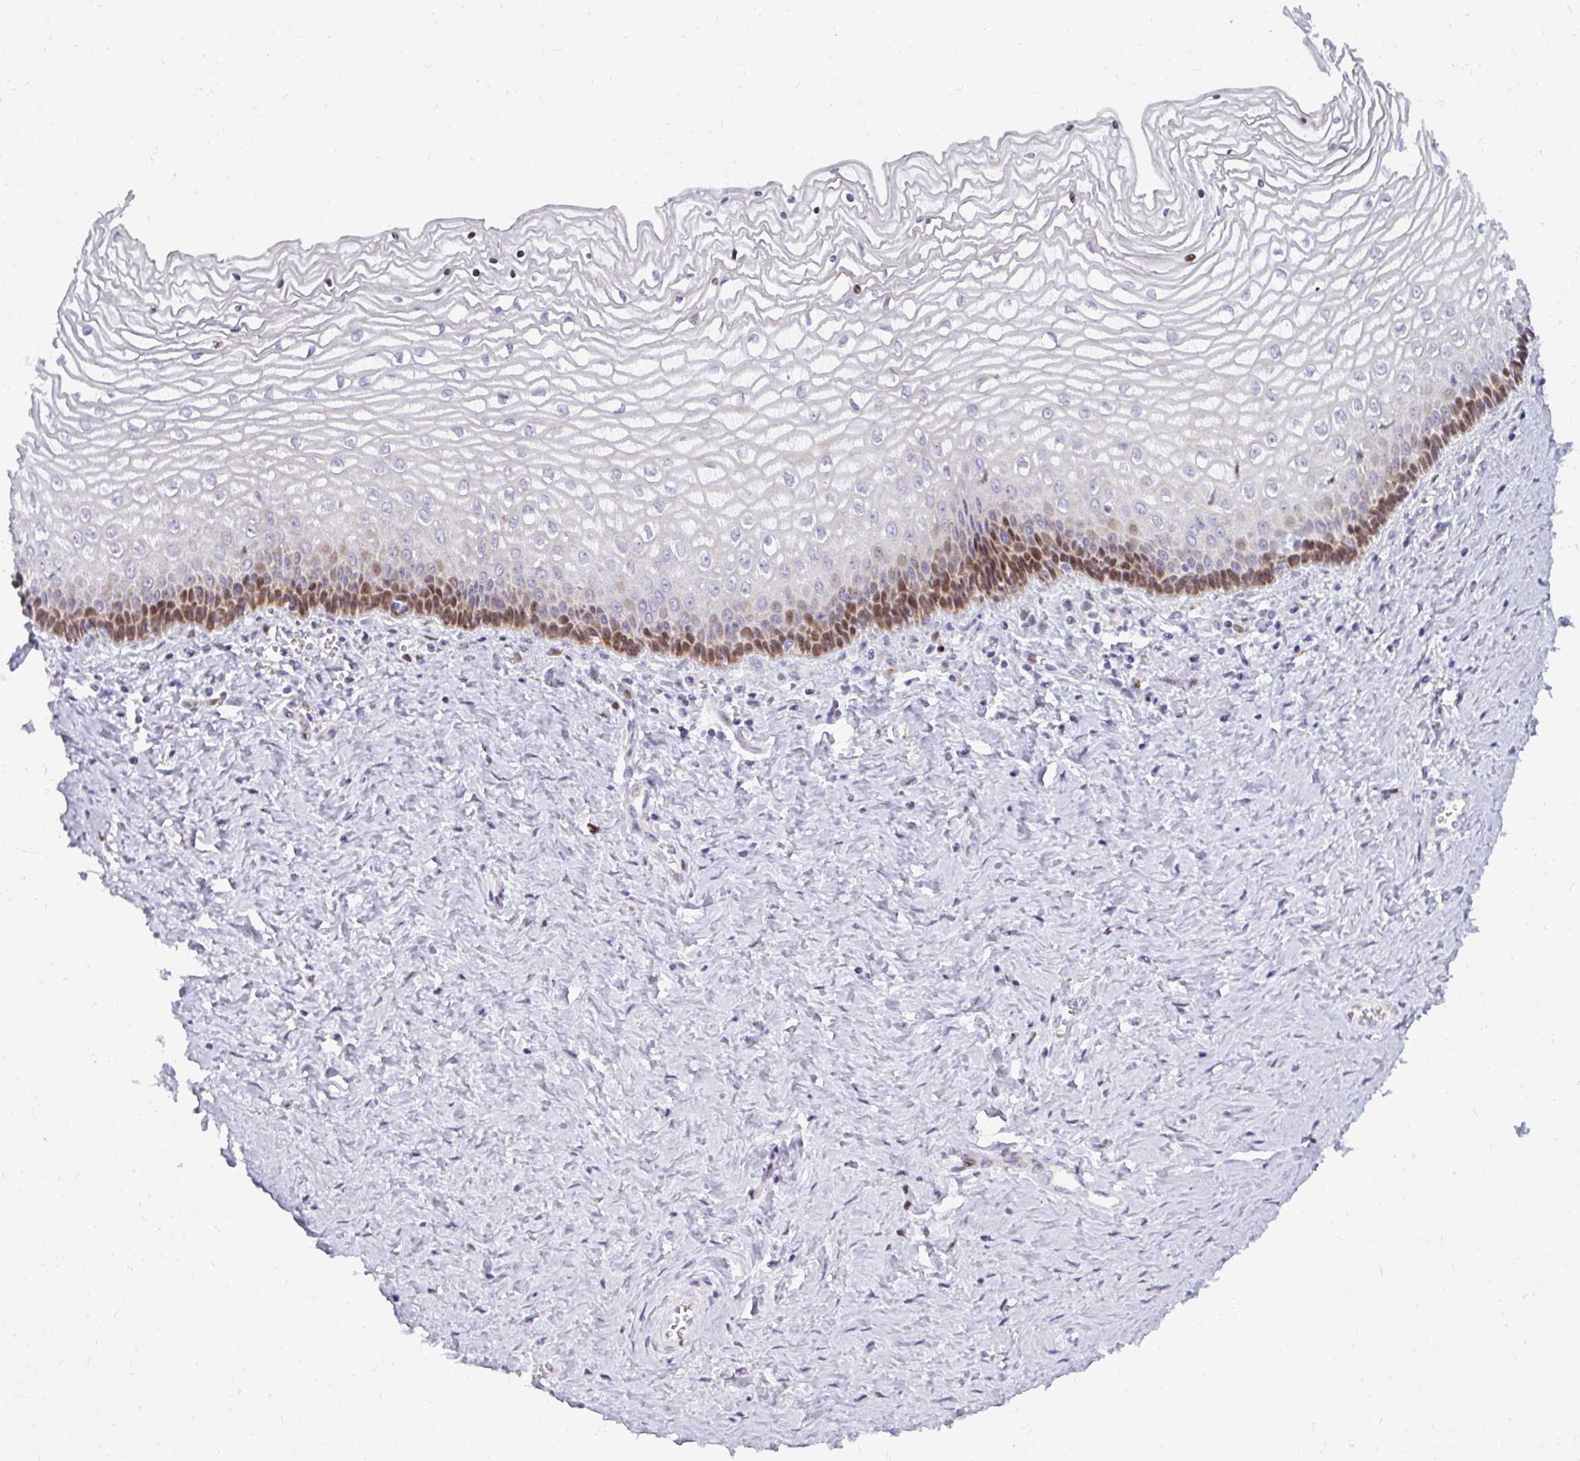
{"staining": {"intensity": "moderate", "quantity": "25%-75%", "location": "nuclear"}, "tissue": "vagina", "cell_type": "Squamous epithelial cells", "image_type": "normal", "snomed": [{"axis": "morphology", "description": "Normal tissue, NOS"}, {"axis": "topography", "description": "Vagina"}], "caption": "Protein analysis of unremarkable vagina demonstrates moderate nuclear positivity in approximately 25%-75% of squamous epithelial cells.", "gene": "PLA2G5", "patient": {"sex": "female", "age": 45}}